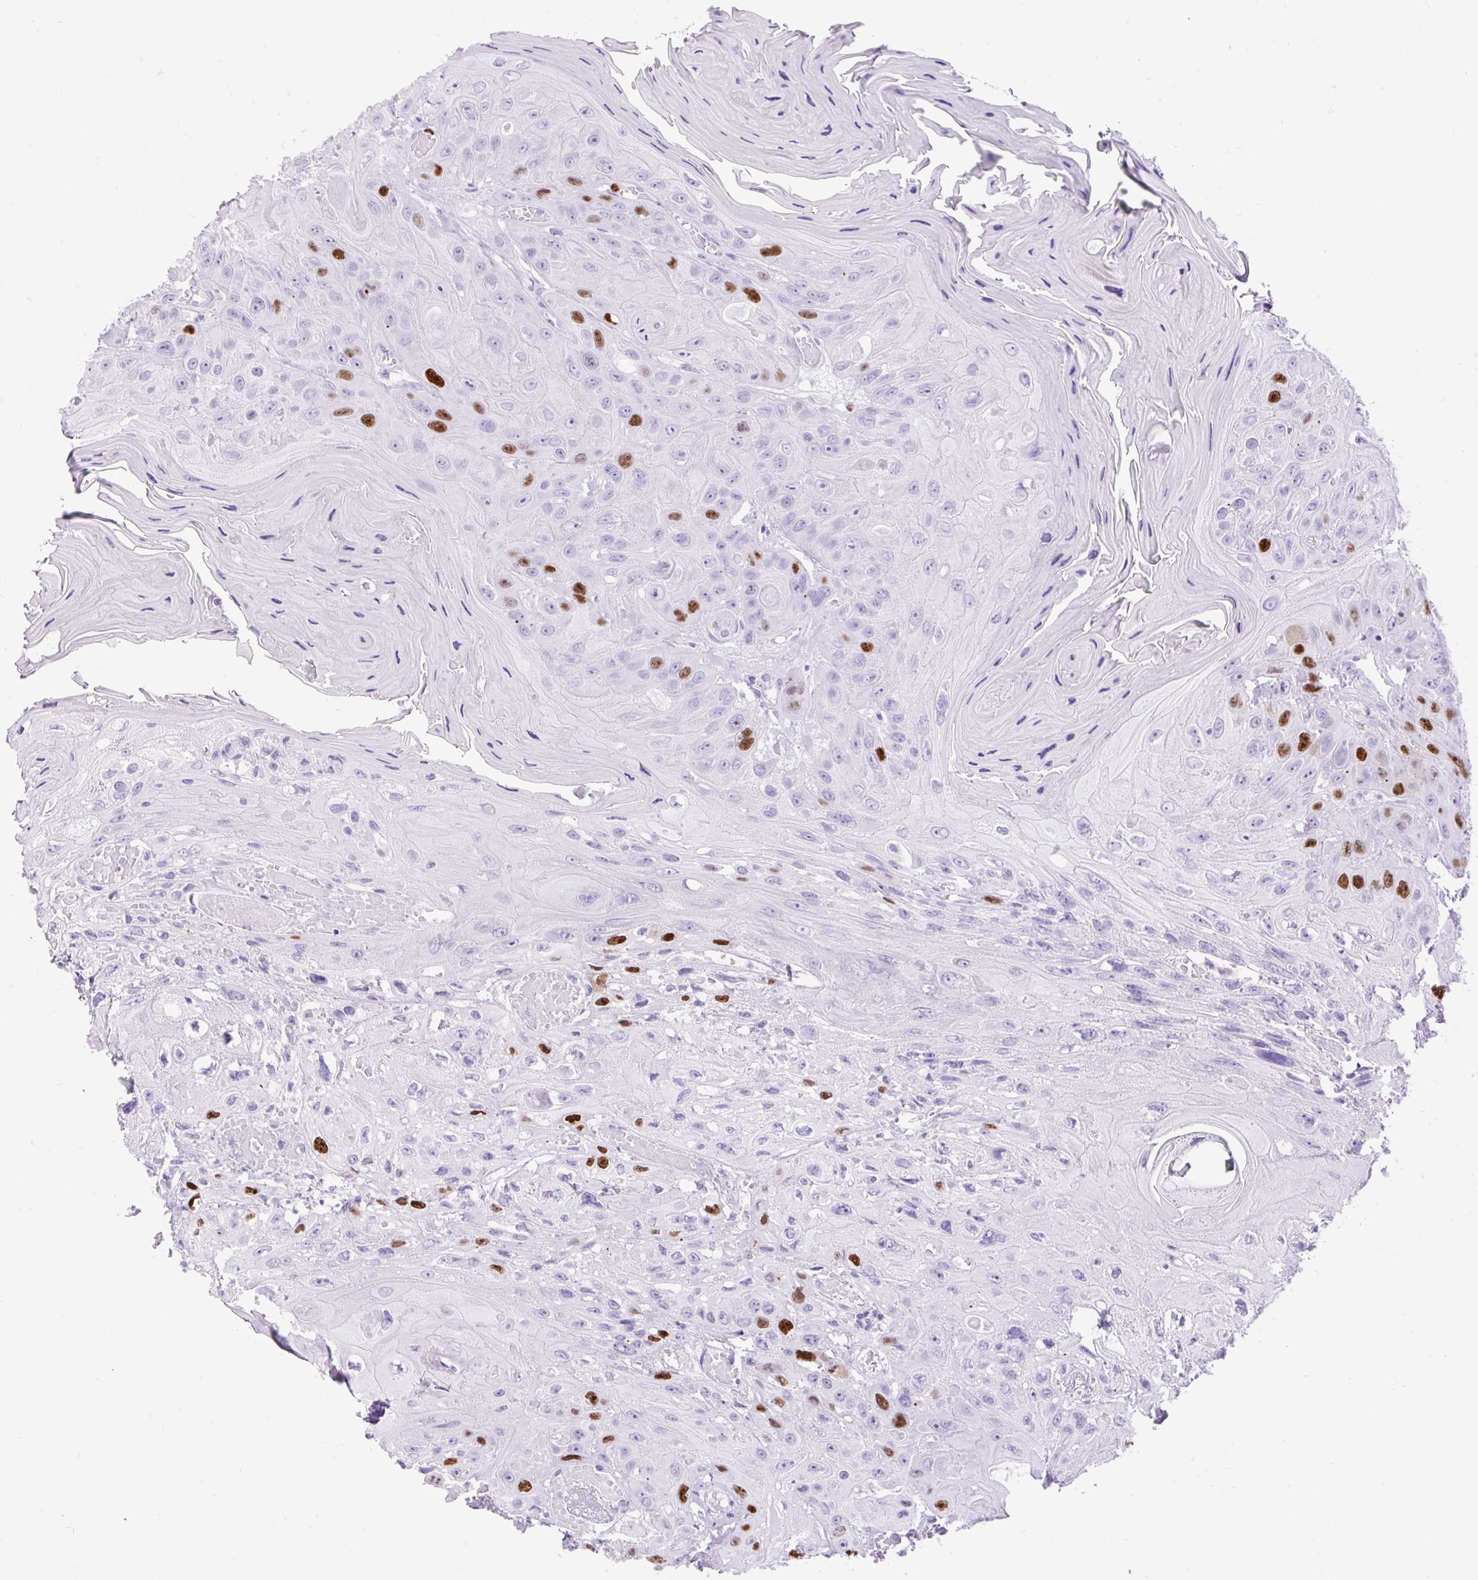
{"staining": {"intensity": "strong", "quantity": "<25%", "location": "nuclear"}, "tissue": "head and neck cancer", "cell_type": "Tumor cells", "image_type": "cancer", "snomed": [{"axis": "morphology", "description": "Squamous cell carcinoma, NOS"}, {"axis": "topography", "description": "Head-Neck"}], "caption": "A histopathology image of head and neck cancer stained for a protein demonstrates strong nuclear brown staining in tumor cells.", "gene": "RACGAP1", "patient": {"sex": "female", "age": 59}}